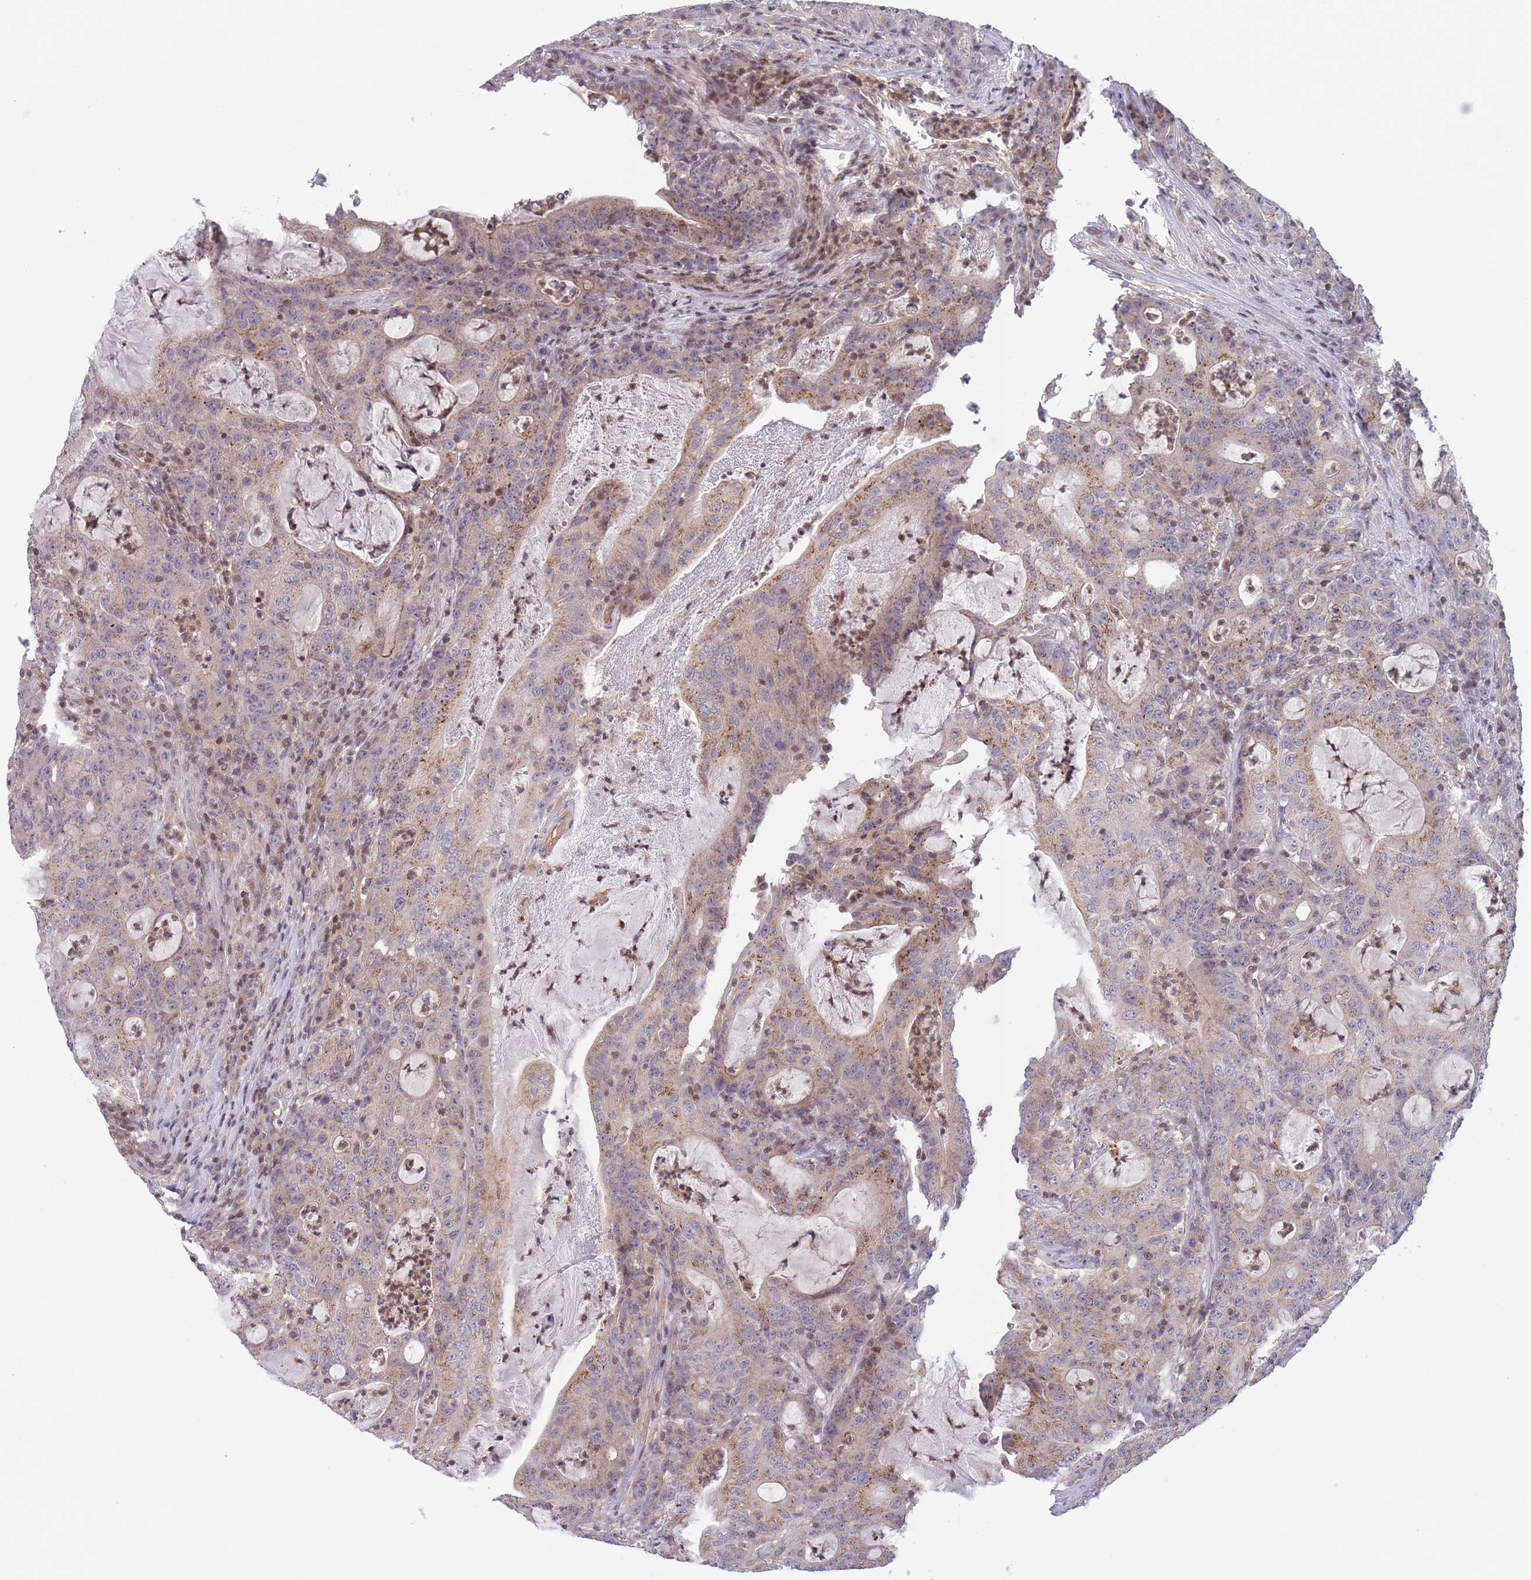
{"staining": {"intensity": "weak", "quantity": "25%-75%", "location": "cytoplasmic/membranous"}, "tissue": "colorectal cancer", "cell_type": "Tumor cells", "image_type": "cancer", "snomed": [{"axis": "morphology", "description": "Adenocarcinoma, NOS"}, {"axis": "topography", "description": "Colon"}], "caption": "There is low levels of weak cytoplasmic/membranous expression in tumor cells of adenocarcinoma (colorectal), as demonstrated by immunohistochemical staining (brown color).", "gene": "SLC35F5", "patient": {"sex": "male", "age": 83}}